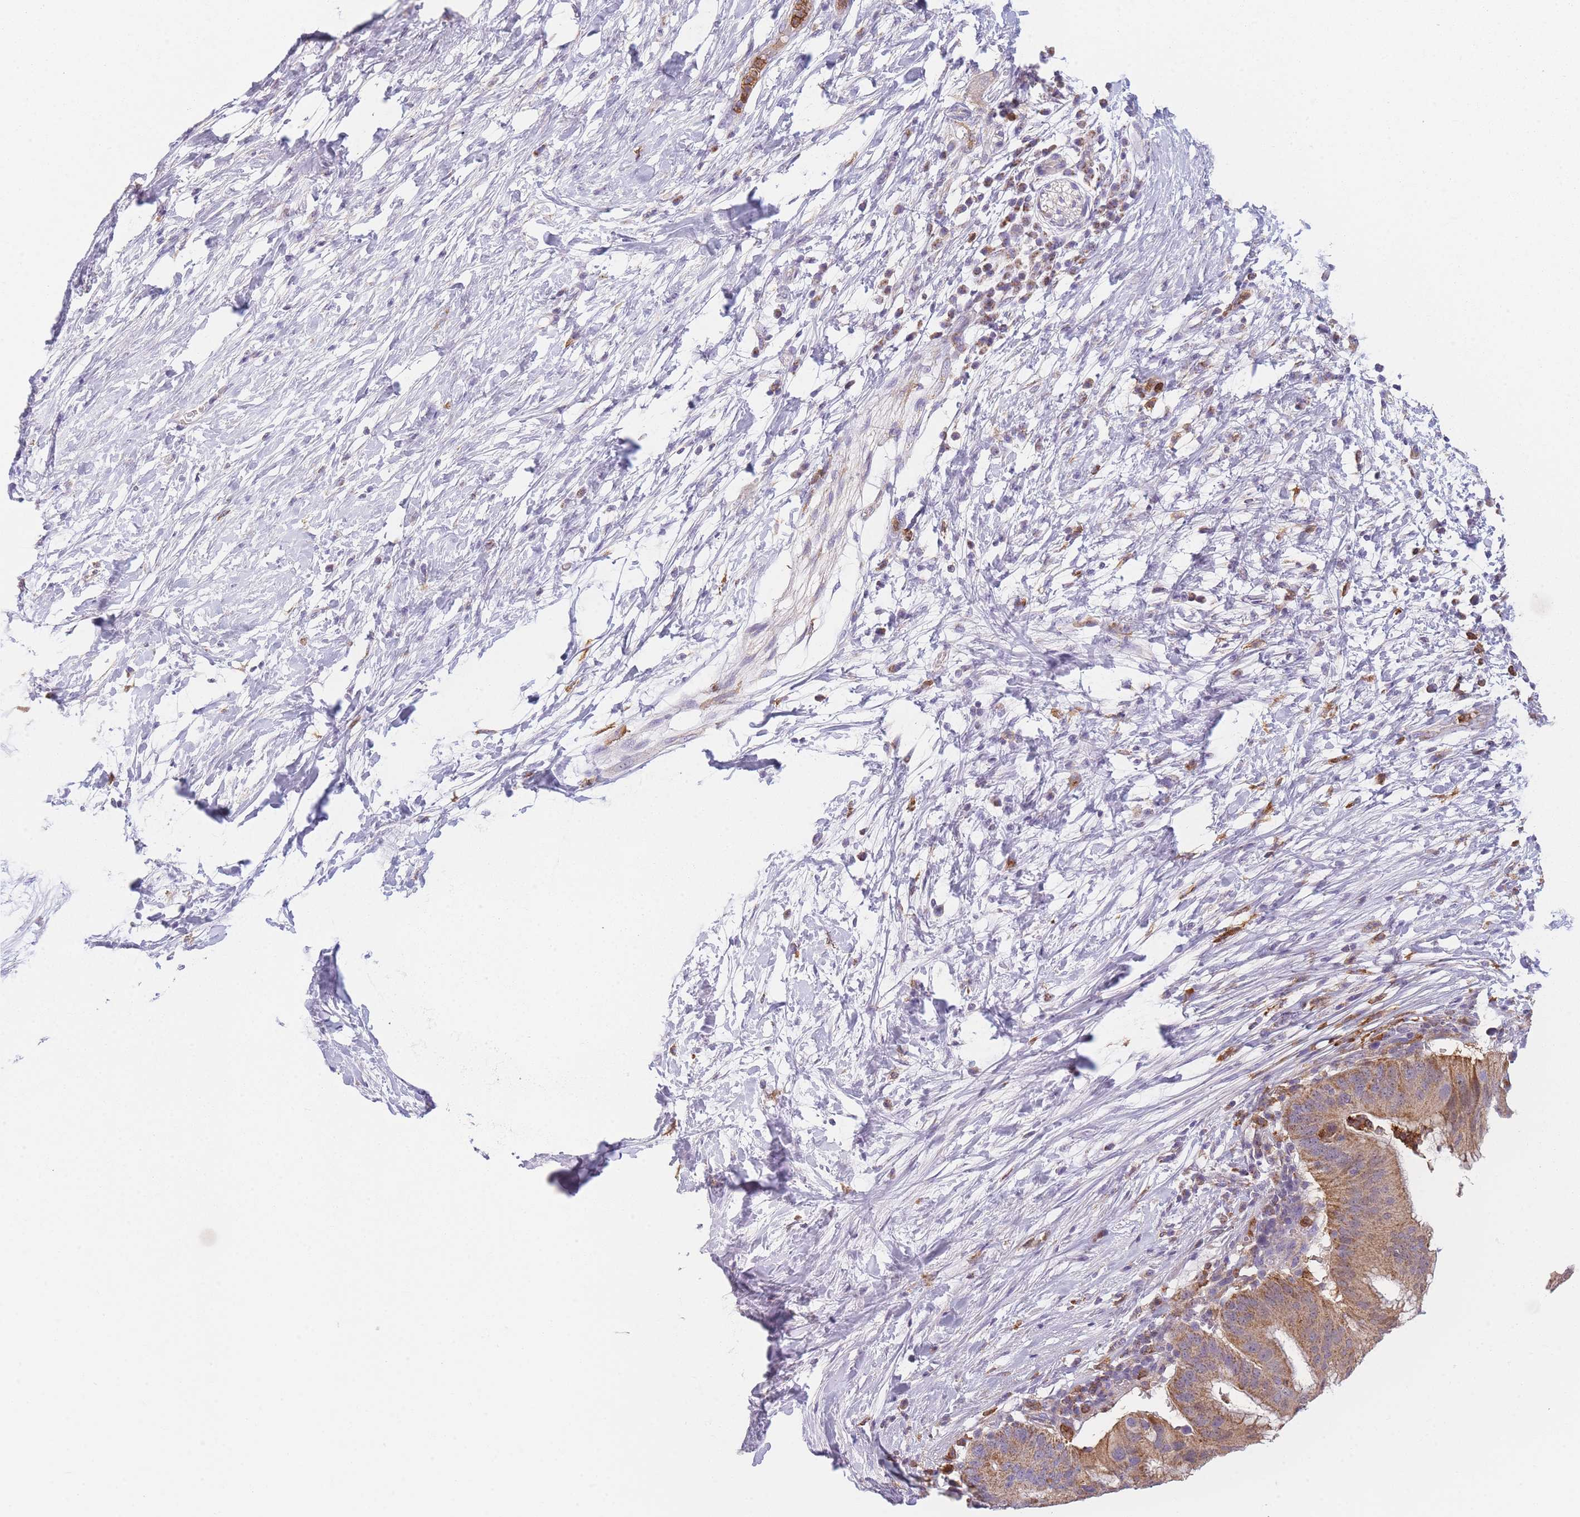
{"staining": {"intensity": "moderate", "quantity": ">75%", "location": "cytoplasmic/membranous"}, "tissue": "pancreatic cancer", "cell_type": "Tumor cells", "image_type": "cancer", "snomed": [{"axis": "morphology", "description": "Adenocarcinoma, NOS"}, {"axis": "topography", "description": "Pancreas"}], "caption": "Tumor cells show moderate cytoplasmic/membranous staining in about >75% of cells in pancreatic adenocarcinoma. (DAB (3,3'-diaminobenzidine) = brown stain, brightfield microscopy at high magnification).", "gene": "PRAM1", "patient": {"sex": "male", "age": 68}}